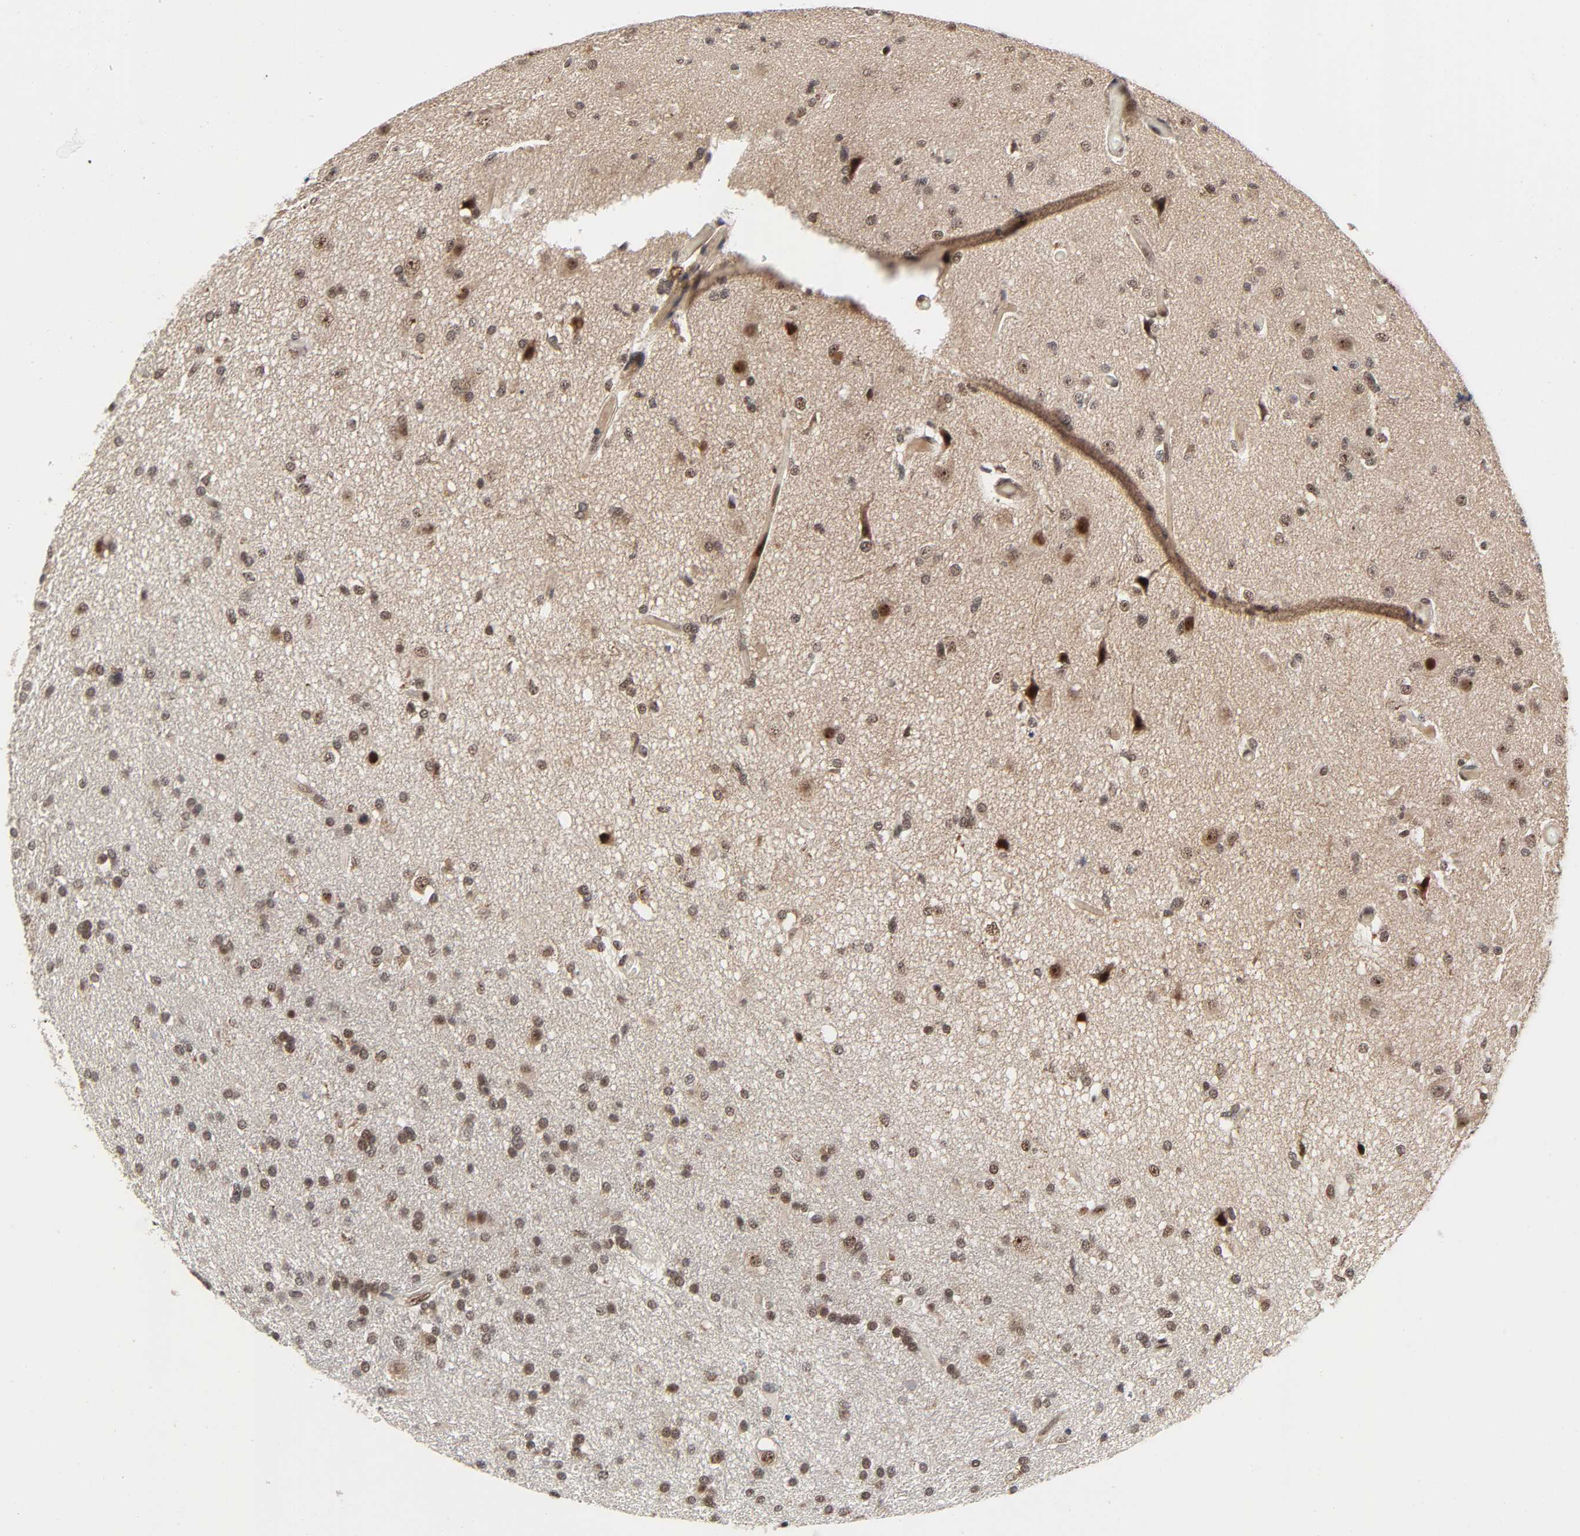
{"staining": {"intensity": "moderate", "quantity": ">75%", "location": "nuclear"}, "tissue": "glioma", "cell_type": "Tumor cells", "image_type": "cancer", "snomed": [{"axis": "morphology", "description": "Glioma, malignant, High grade"}, {"axis": "topography", "description": "Brain"}], "caption": "Approximately >75% of tumor cells in high-grade glioma (malignant) demonstrate moderate nuclear protein expression as visualized by brown immunohistochemical staining.", "gene": "ZKSCAN8", "patient": {"sex": "male", "age": 33}}